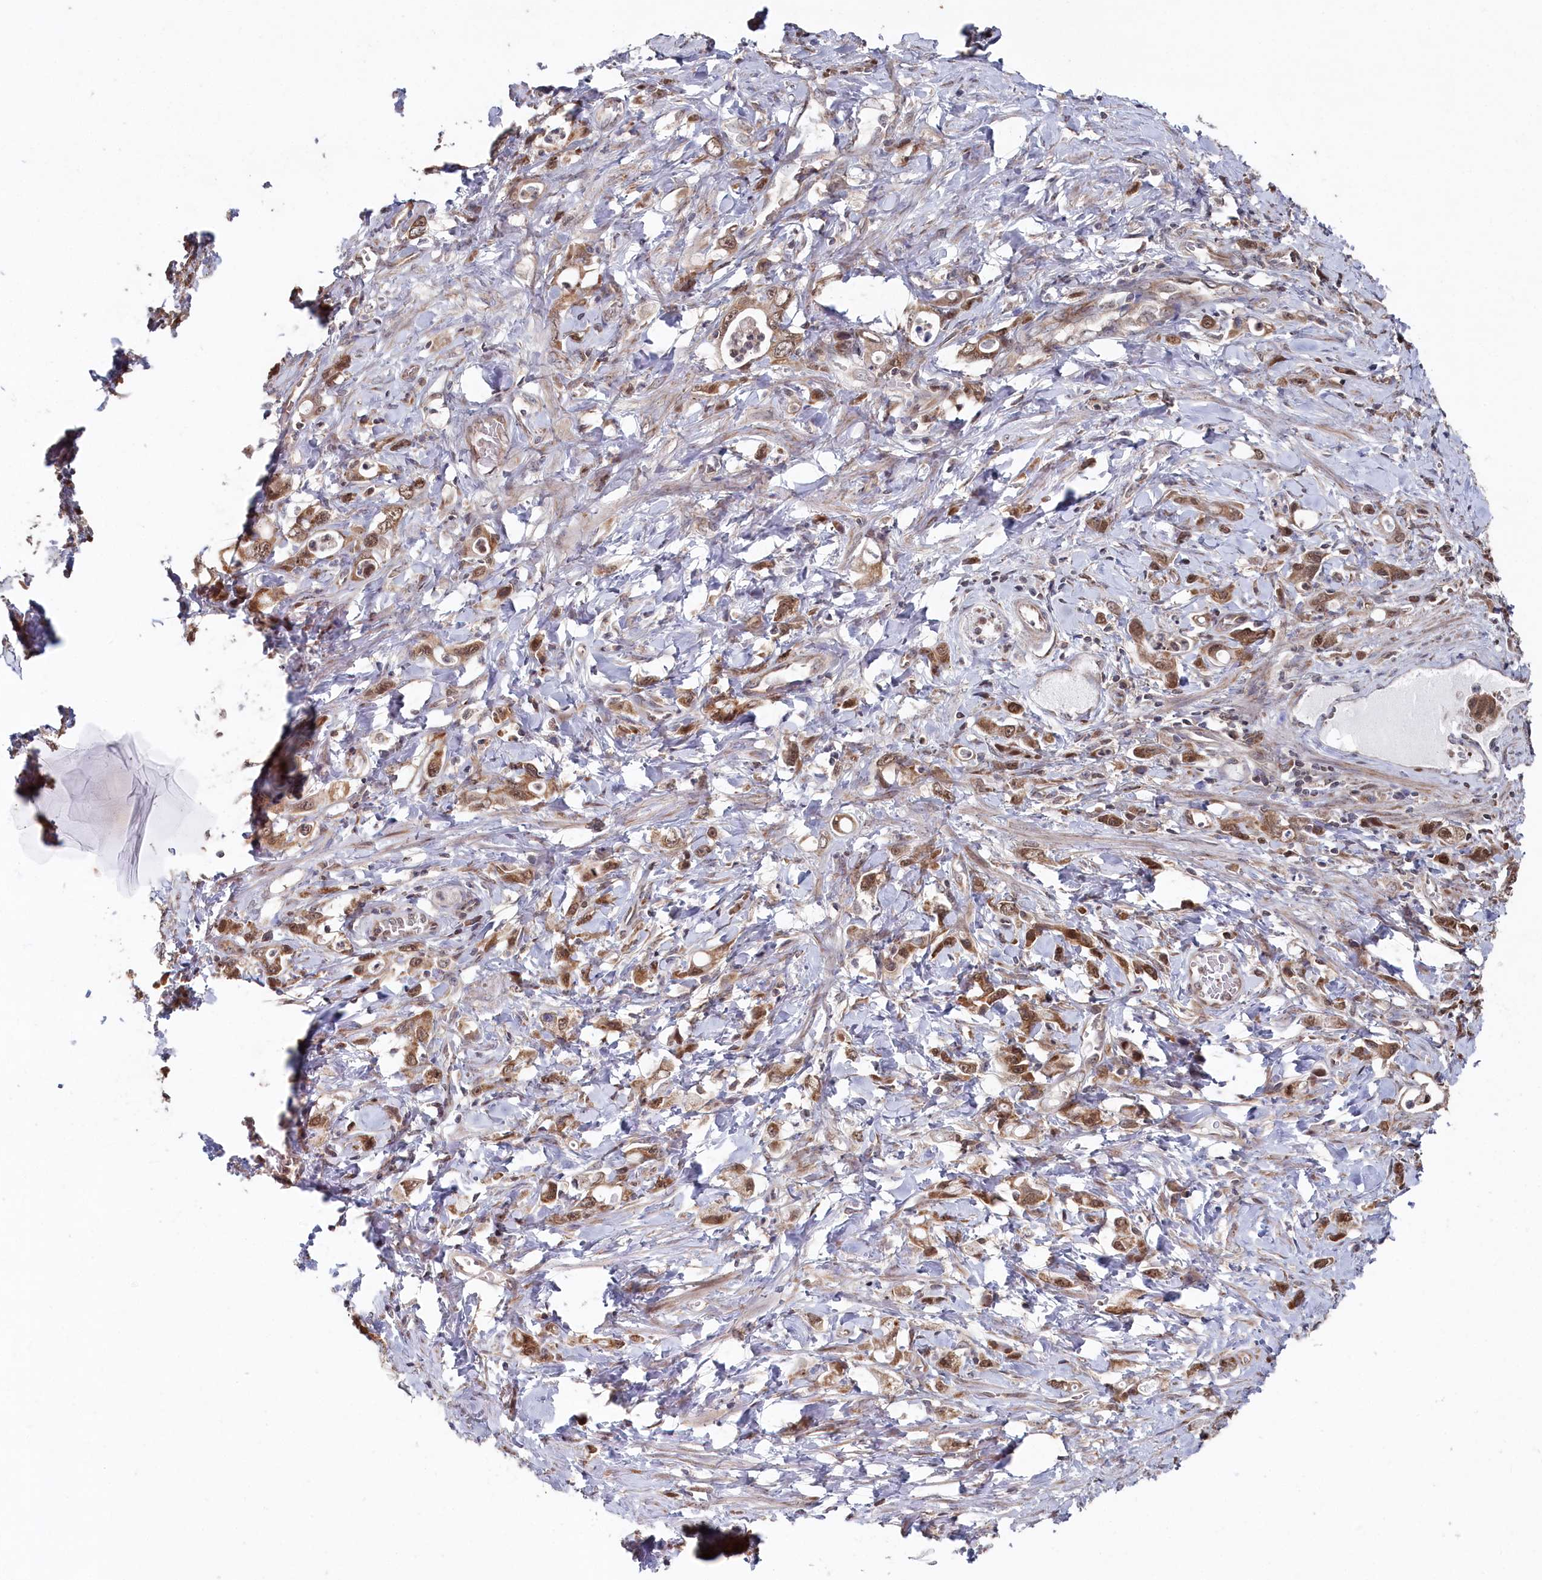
{"staining": {"intensity": "moderate", "quantity": ">75%", "location": "cytoplasmic/membranous,nuclear"}, "tissue": "stomach cancer", "cell_type": "Tumor cells", "image_type": "cancer", "snomed": [{"axis": "morphology", "description": "Adenocarcinoma, NOS"}, {"axis": "topography", "description": "Stomach, lower"}], "caption": "Immunohistochemical staining of human stomach cancer shows medium levels of moderate cytoplasmic/membranous and nuclear protein expression in about >75% of tumor cells.", "gene": "WAPL", "patient": {"sex": "female", "age": 43}}